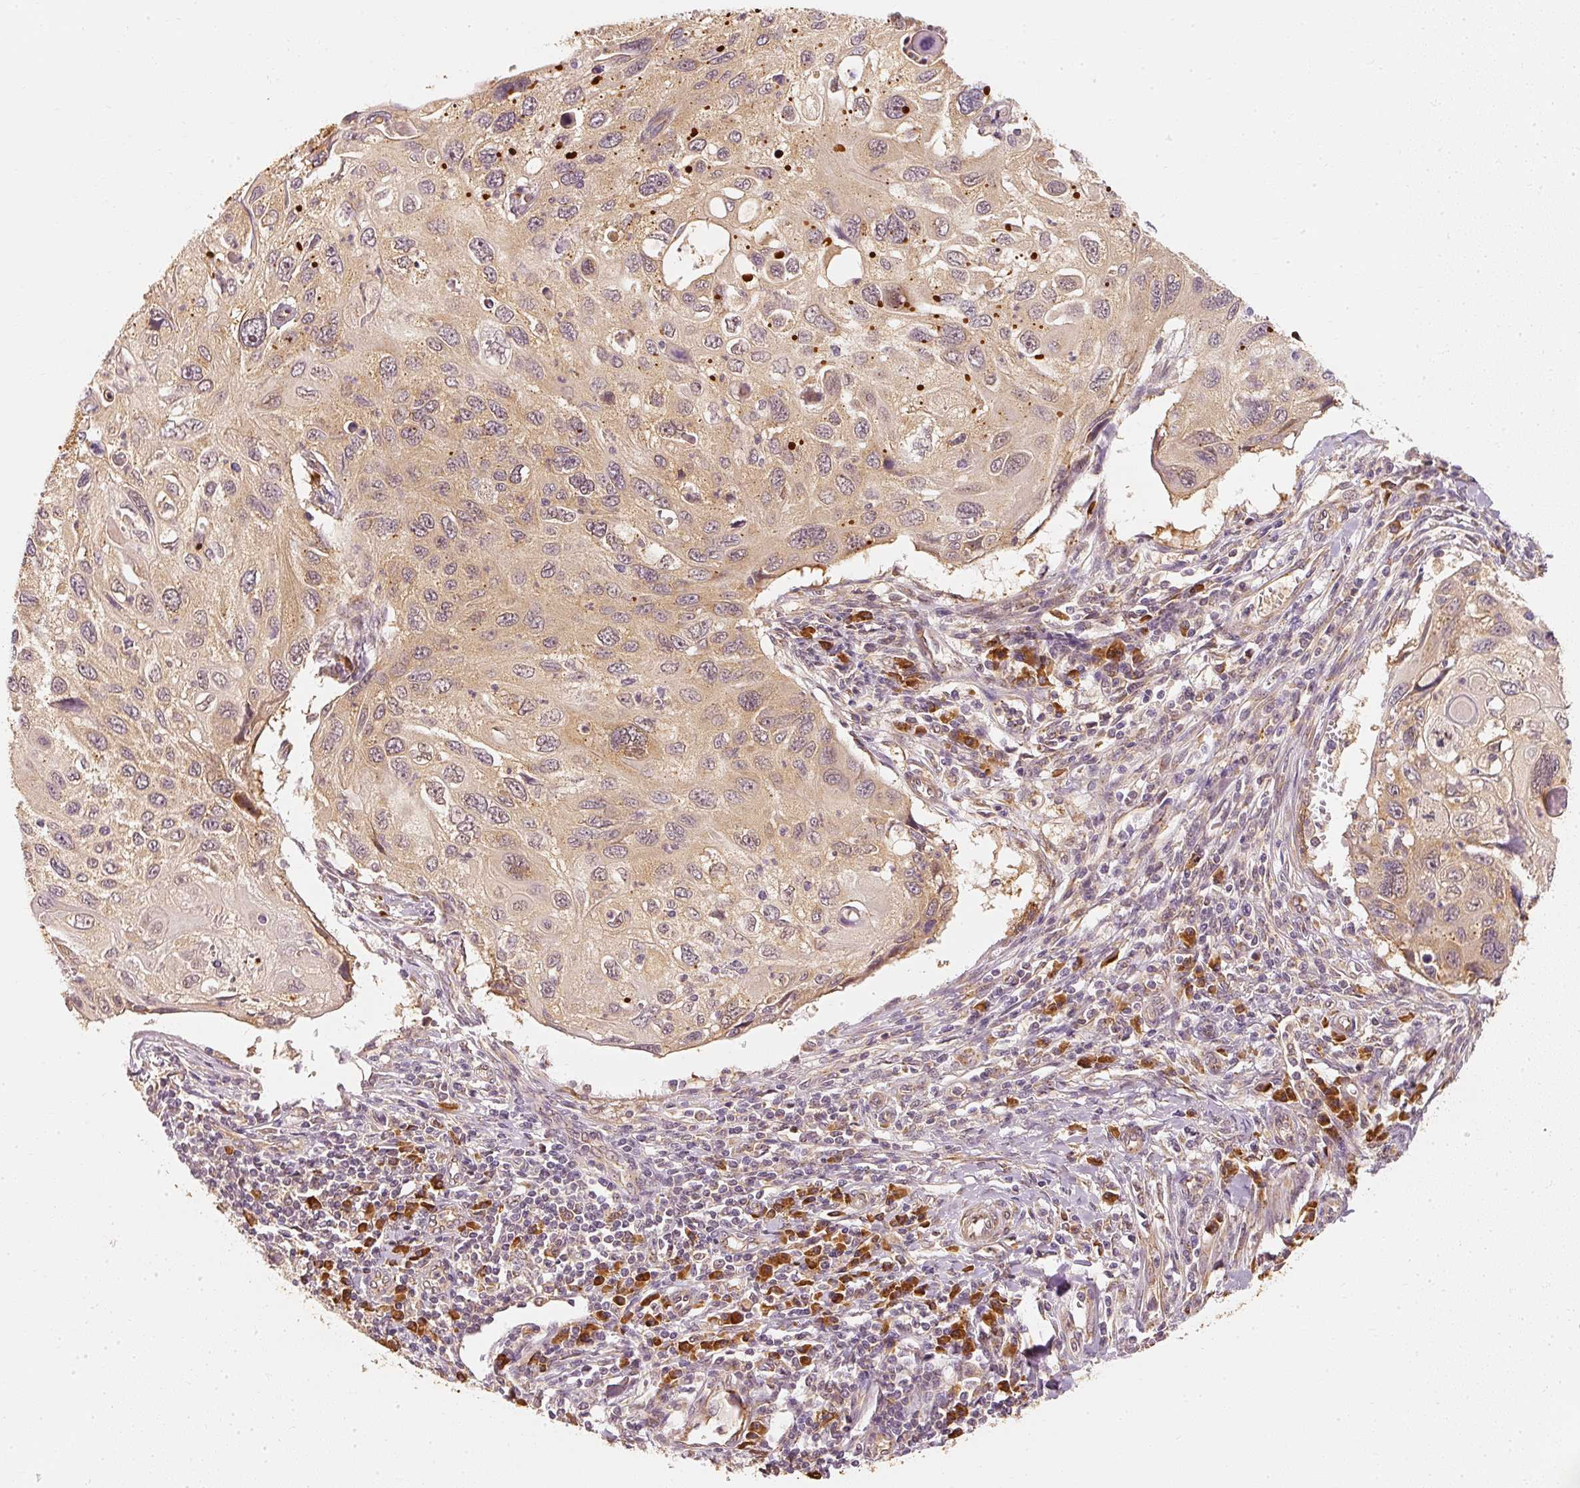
{"staining": {"intensity": "weak", "quantity": "25%-75%", "location": "cytoplasmic/membranous"}, "tissue": "cervical cancer", "cell_type": "Tumor cells", "image_type": "cancer", "snomed": [{"axis": "morphology", "description": "Squamous cell carcinoma, NOS"}, {"axis": "topography", "description": "Cervix"}], "caption": "Immunohistochemical staining of human cervical cancer (squamous cell carcinoma) displays weak cytoplasmic/membranous protein expression in about 25%-75% of tumor cells.", "gene": "EEF1A2", "patient": {"sex": "female", "age": 70}}